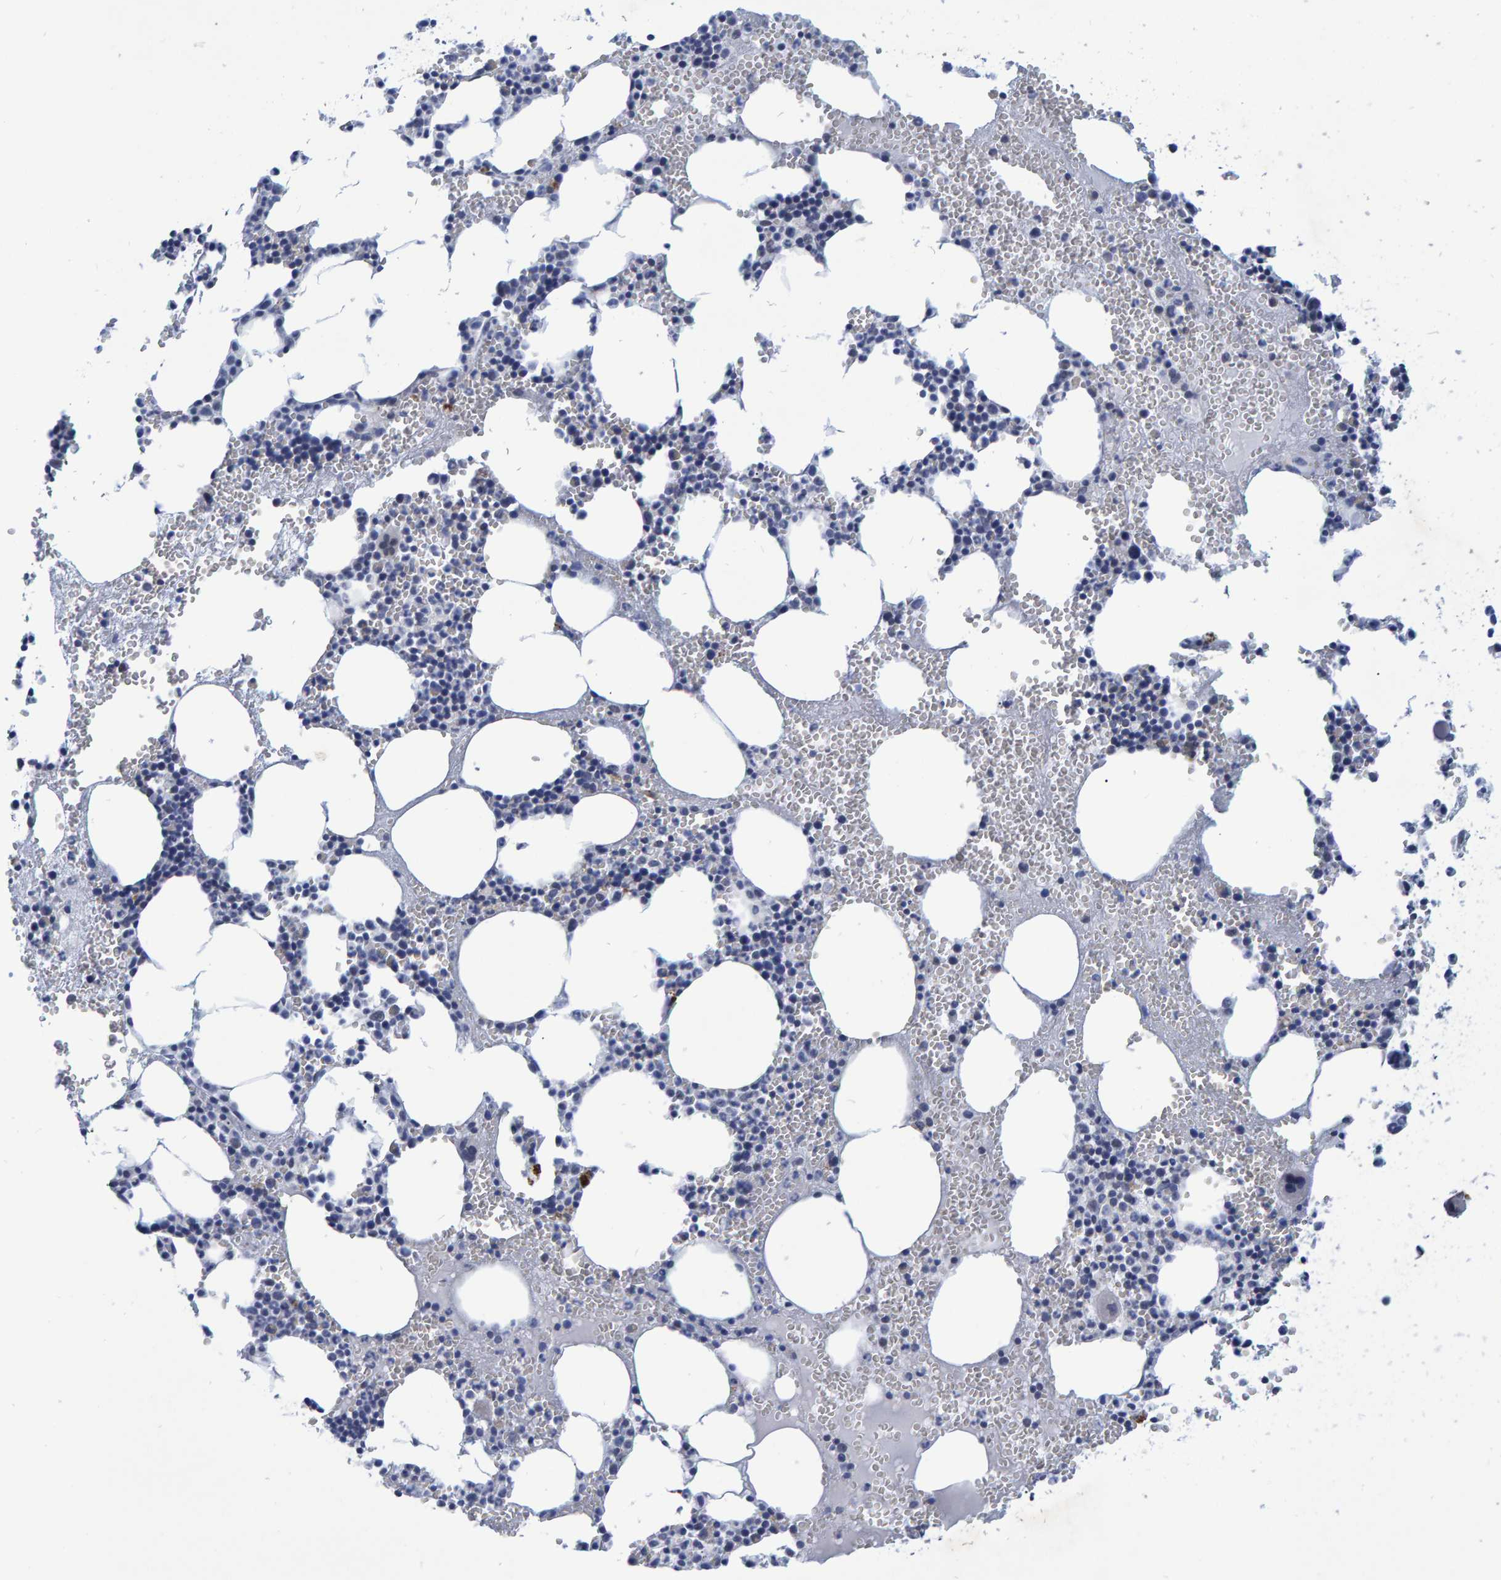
{"staining": {"intensity": "negative", "quantity": "none", "location": "none"}, "tissue": "bone marrow", "cell_type": "Hematopoietic cells", "image_type": "normal", "snomed": [{"axis": "morphology", "description": "Normal tissue, NOS"}, {"axis": "morphology", "description": "Inflammation, NOS"}, {"axis": "topography", "description": "Bone marrow"}], "caption": "IHC micrograph of normal bone marrow stained for a protein (brown), which displays no expression in hematopoietic cells.", "gene": "PROCA1", "patient": {"sex": "female", "age": 67}}